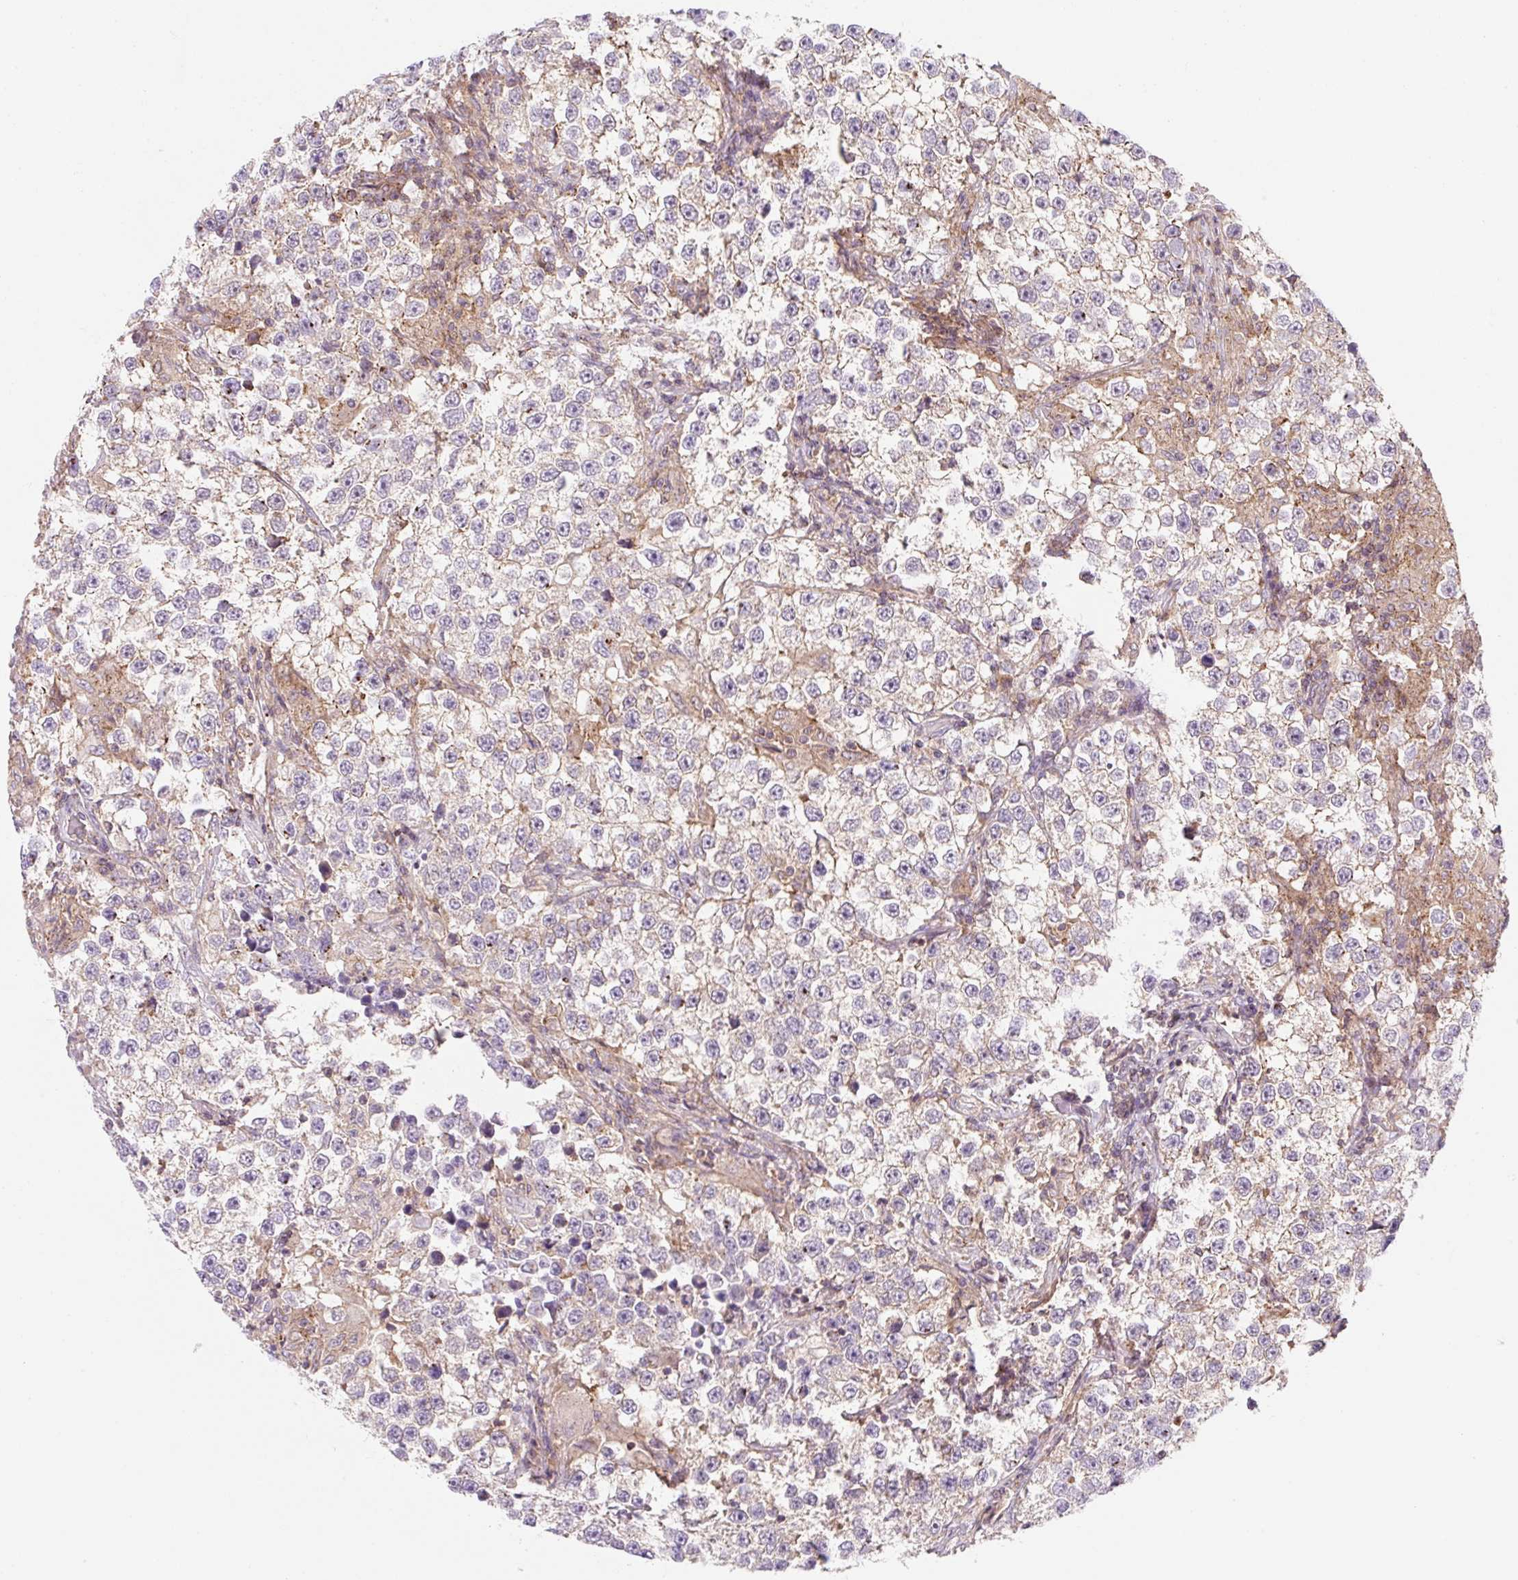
{"staining": {"intensity": "weak", "quantity": "<25%", "location": "cytoplasmic/membranous"}, "tissue": "testis cancer", "cell_type": "Tumor cells", "image_type": "cancer", "snomed": [{"axis": "morphology", "description": "Seminoma, NOS"}, {"axis": "topography", "description": "Testis"}], "caption": "IHC of human testis seminoma shows no expression in tumor cells.", "gene": "VPS4A", "patient": {"sex": "male", "age": 46}}